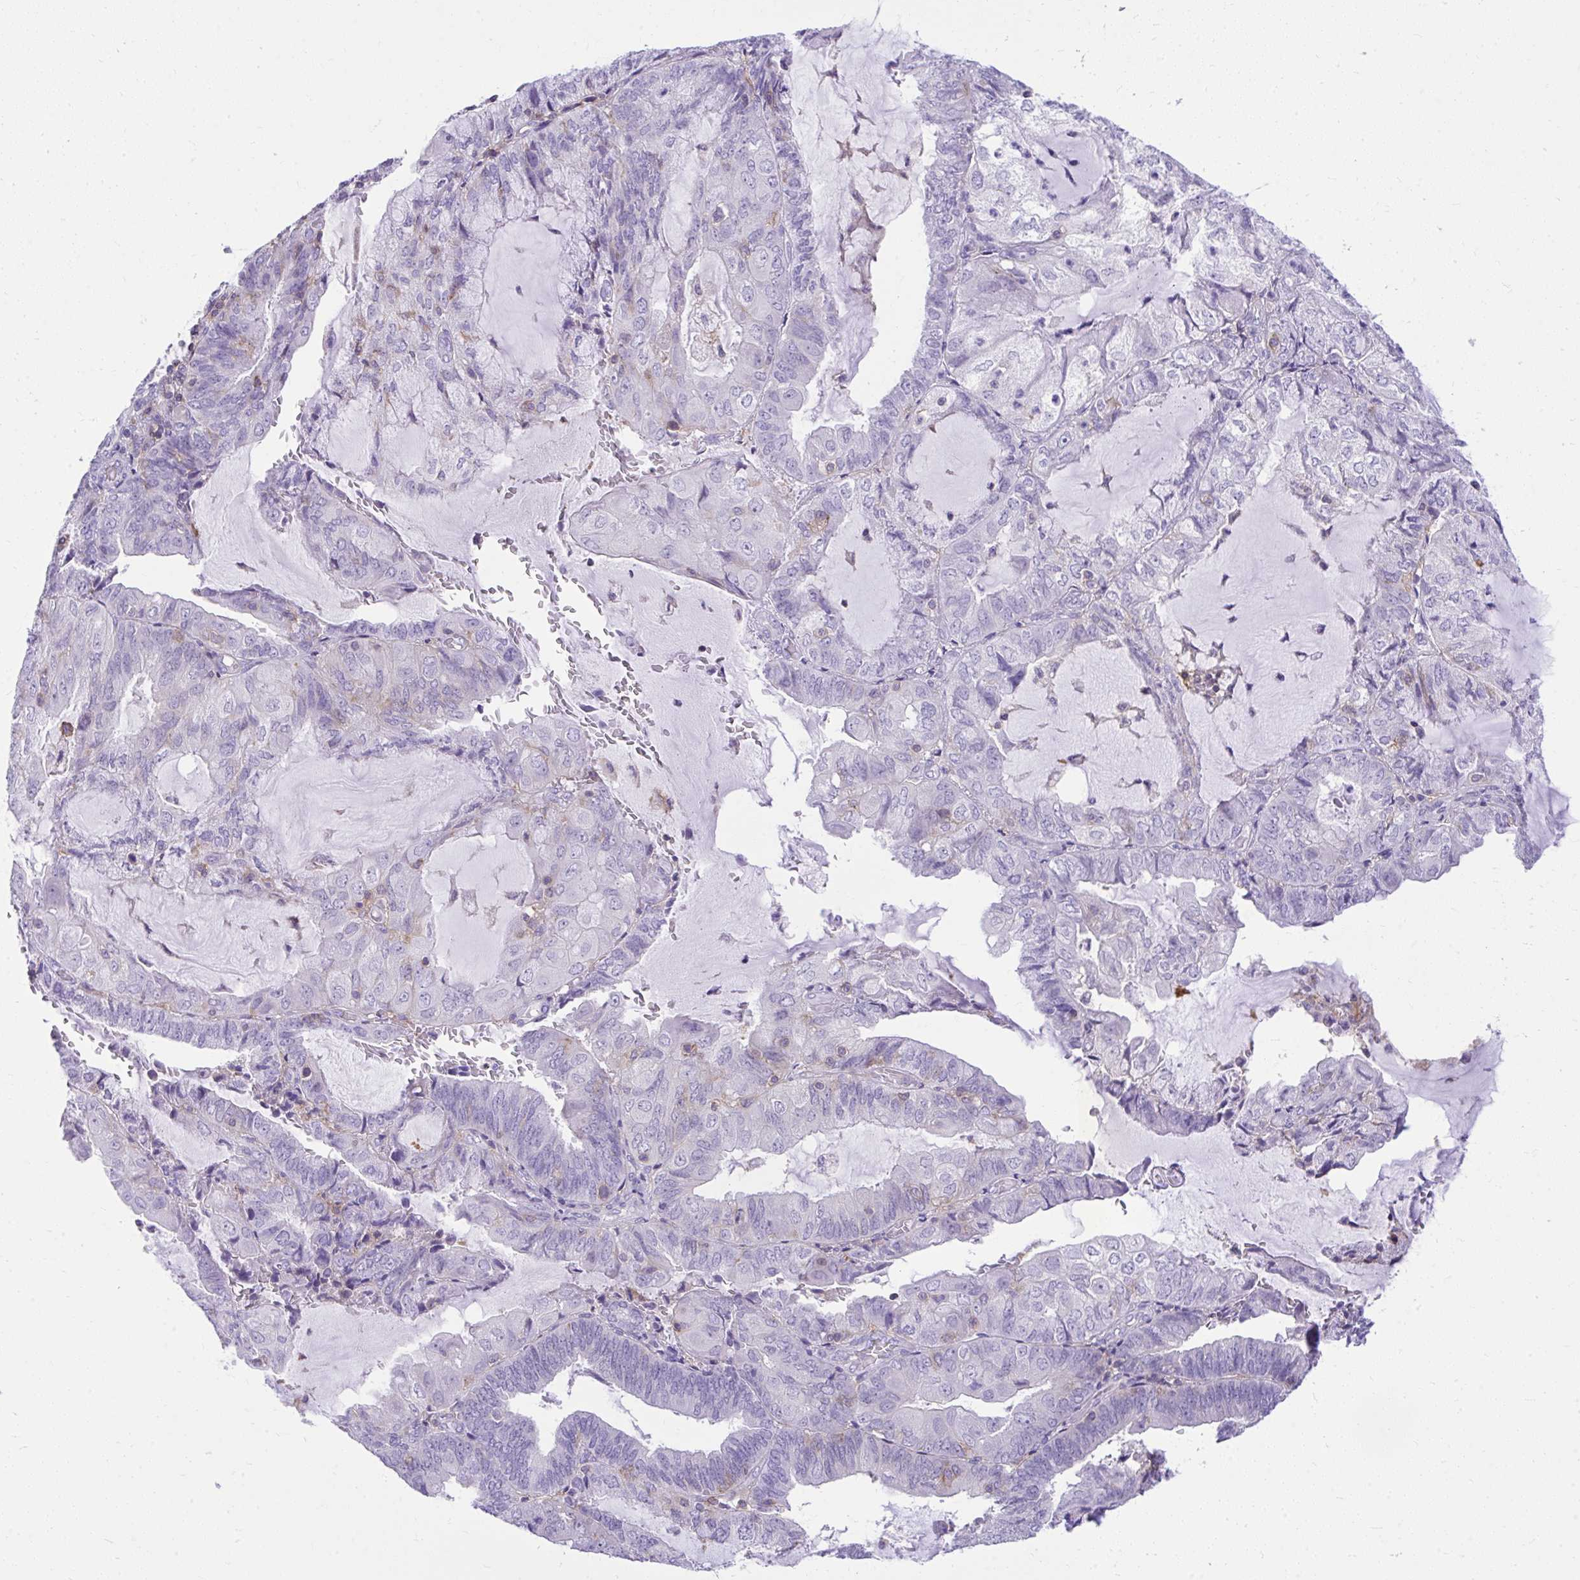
{"staining": {"intensity": "negative", "quantity": "none", "location": "none"}, "tissue": "endometrial cancer", "cell_type": "Tumor cells", "image_type": "cancer", "snomed": [{"axis": "morphology", "description": "Adenocarcinoma, NOS"}, {"axis": "topography", "description": "Endometrium"}], "caption": "IHC of human endometrial cancer (adenocarcinoma) reveals no positivity in tumor cells.", "gene": "GPRIN3", "patient": {"sex": "female", "age": 81}}